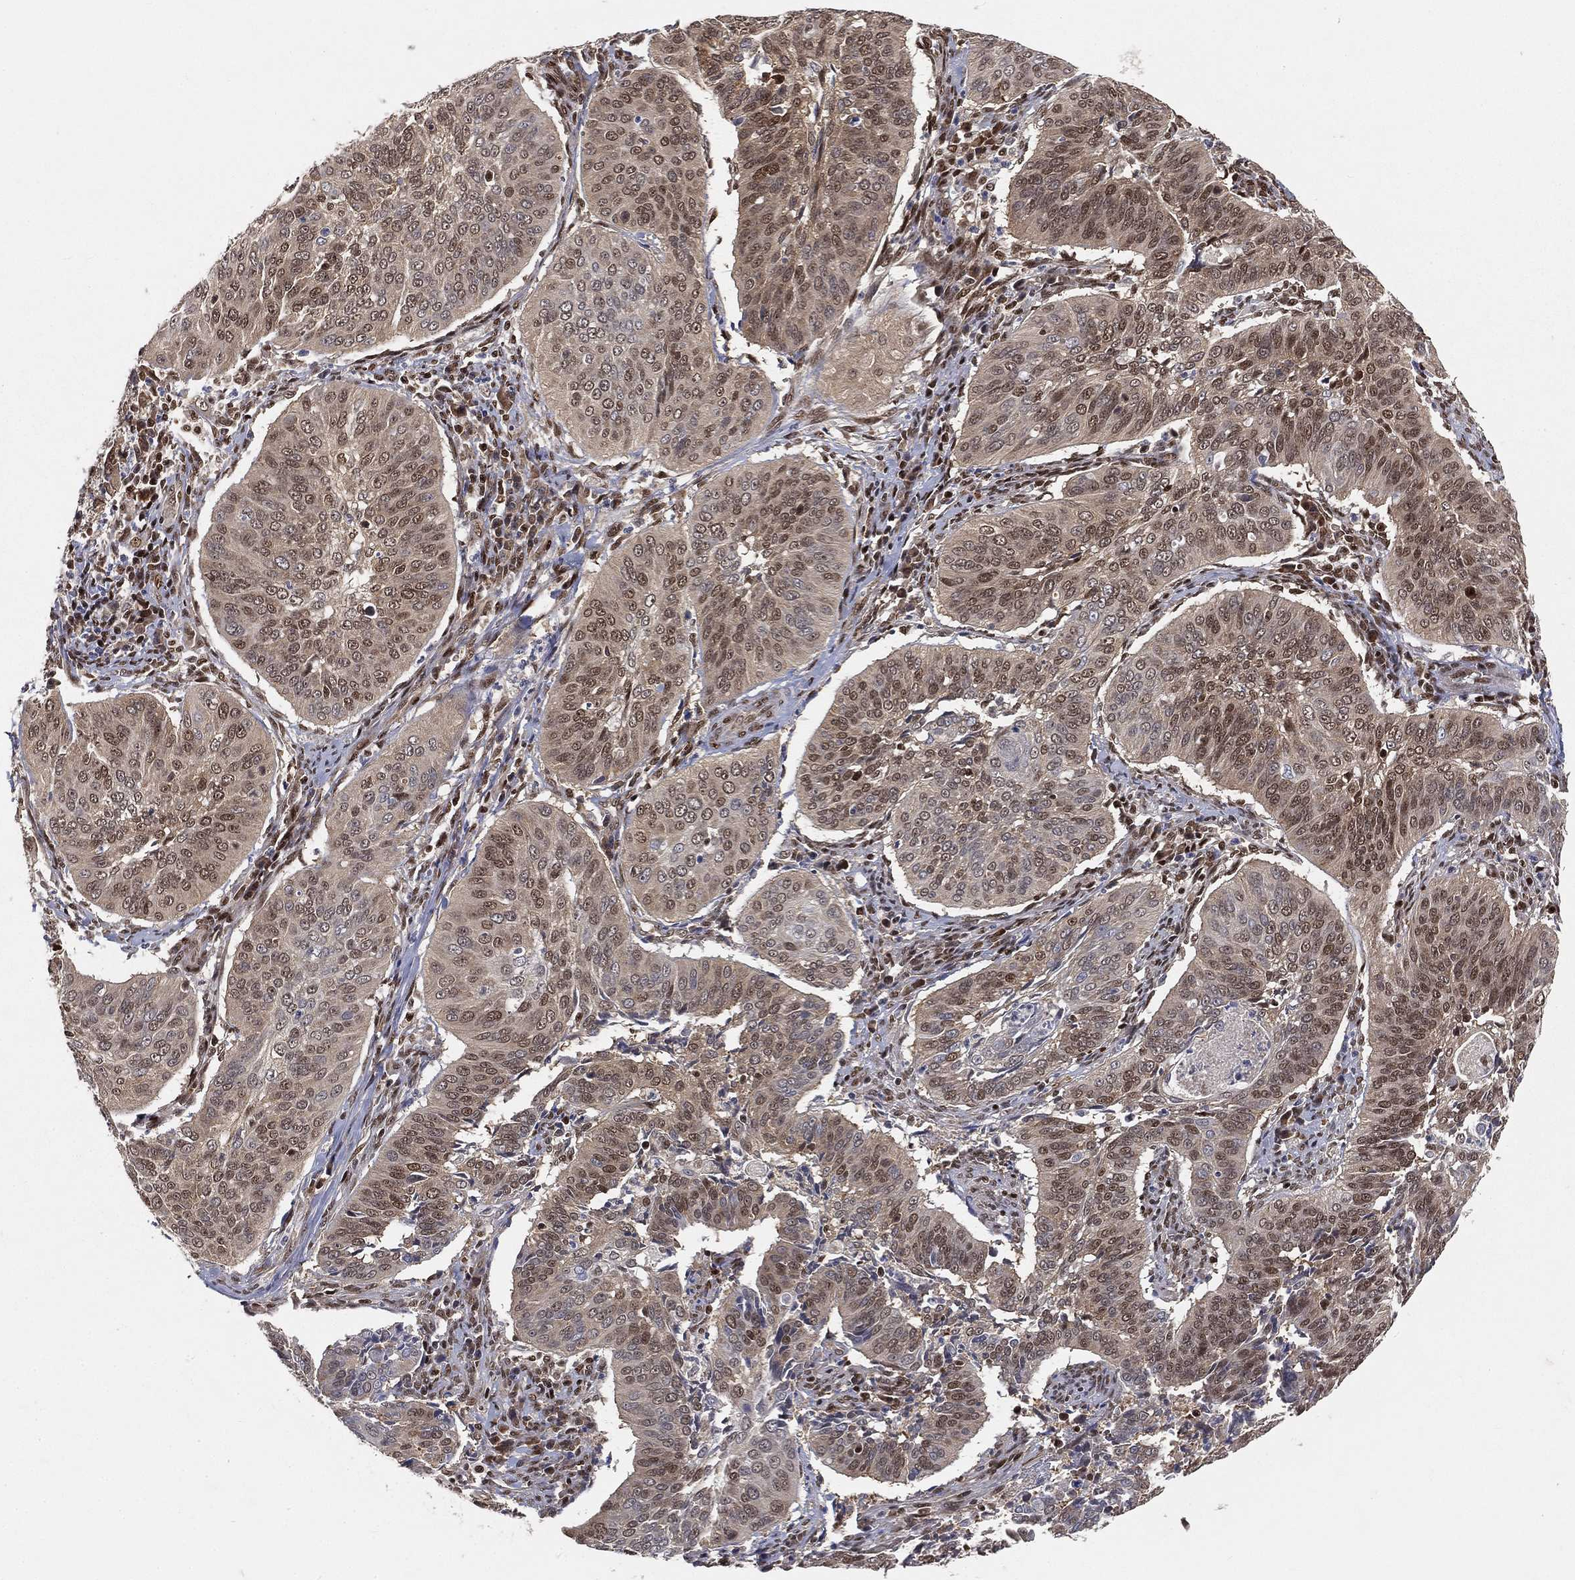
{"staining": {"intensity": "moderate", "quantity": "<25%", "location": "nuclear"}, "tissue": "cervical cancer", "cell_type": "Tumor cells", "image_type": "cancer", "snomed": [{"axis": "morphology", "description": "Normal tissue, NOS"}, {"axis": "morphology", "description": "Squamous cell carcinoma, NOS"}, {"axis": "topography", "description": "Cervix"}], "caption": "Cervical squamous cell carcinoma stained with immunohistochemistry reveals moderate nuclear positivity in approximately <25% of tumor cells.", "gene": "CRTC3", "patient": {"sex": "female", "age": 39}}